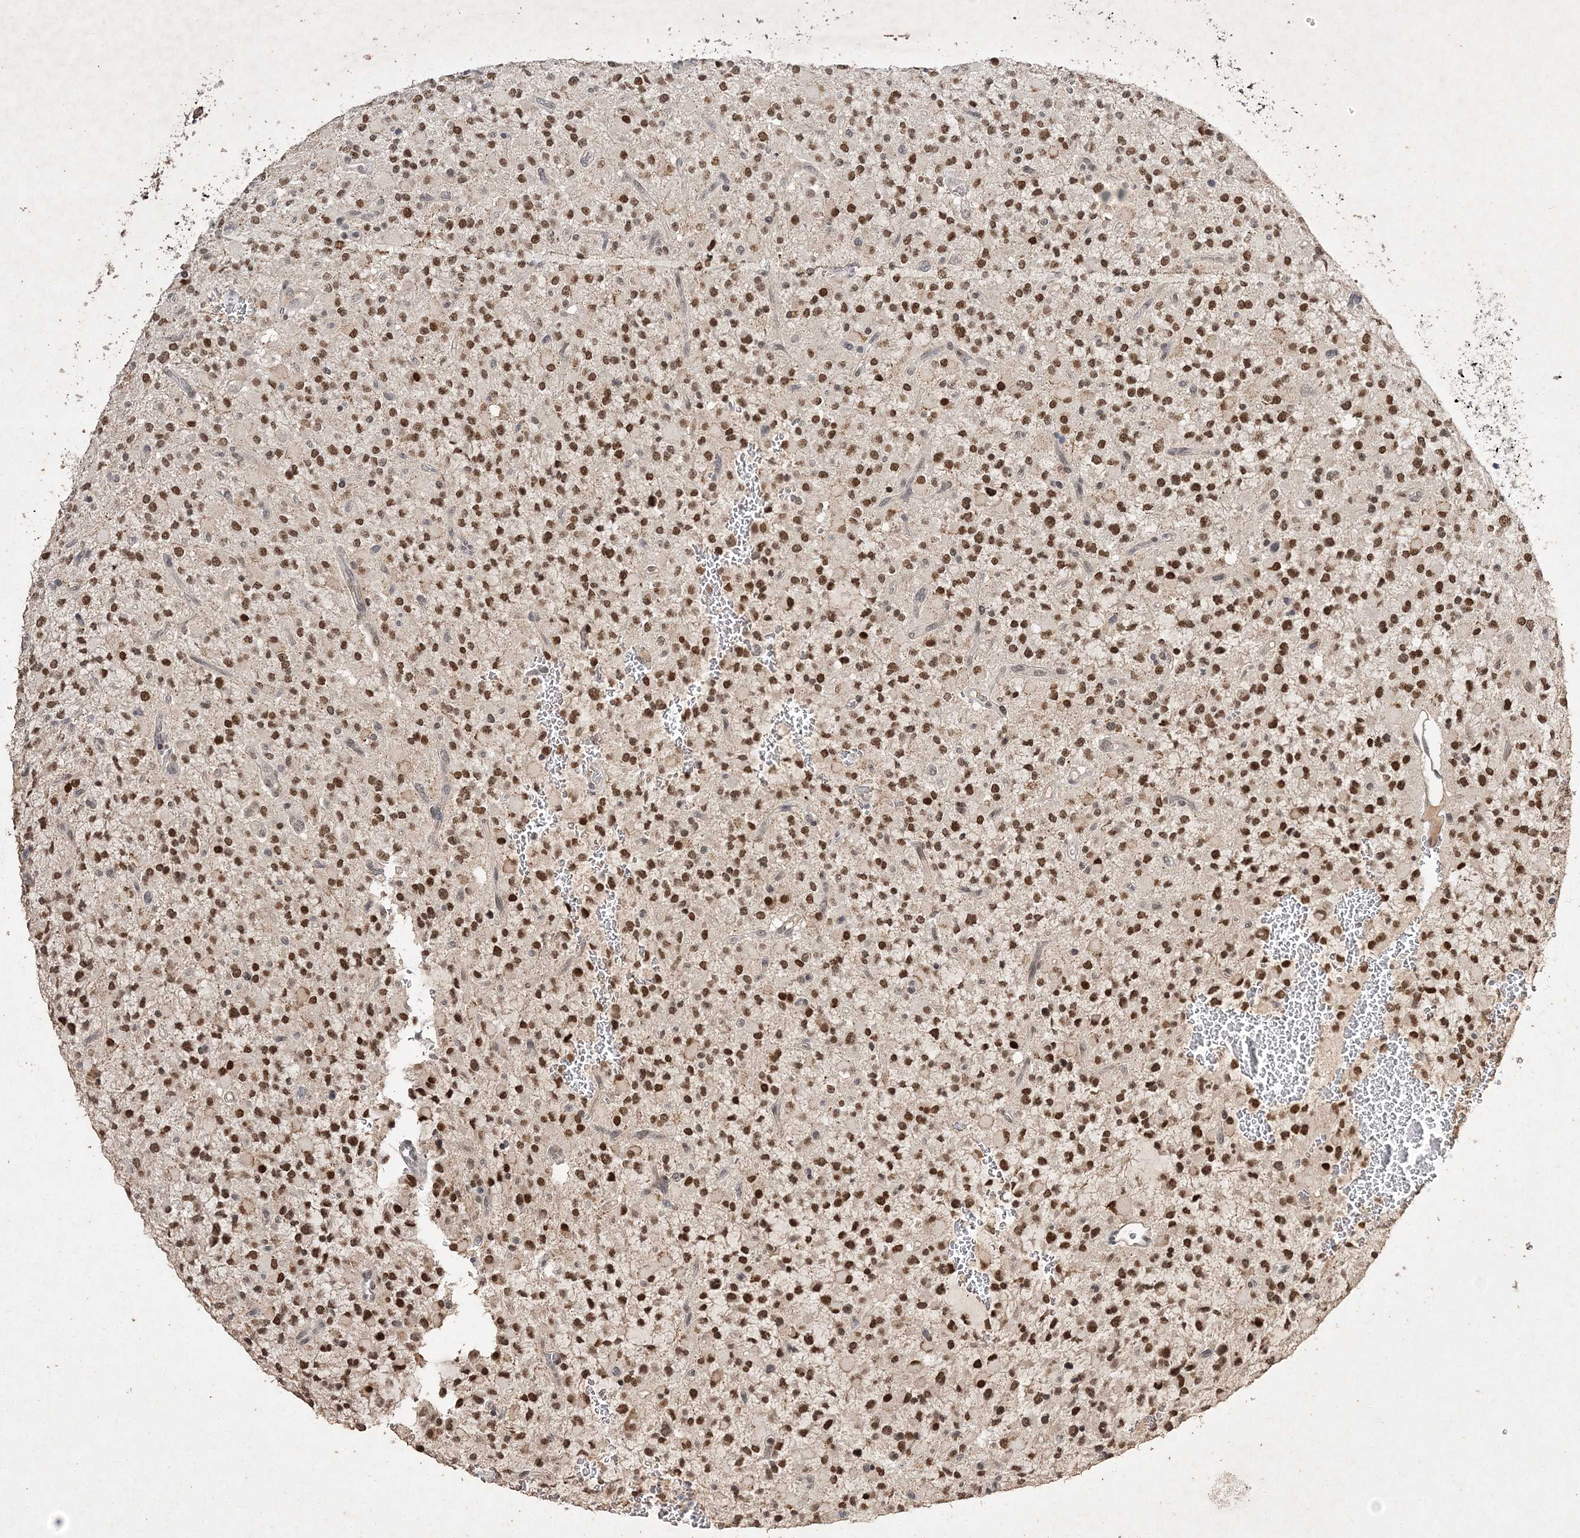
{"staining": {"intensity": "strong", "quantity": ">75%", "location": "nuclear"}, "tissue": "glioma", "cell_type": "Tumor cells", "image_type": "cancer", "snomed": [{"axis": "morphology", "description": "Glioma, malignant, High grade"}, {"axis": "topography", "description": "Brain"}], "caption": "The image shows immunohistochemical staining of glioma. There is strong nuclear staining is present in about >75% of tumor cells. The staining is performed using DAB (3,3'-diaminobenzidine) brown chromogen to label protein expression. The nuclei are counter-stained blue using hematoxylin.", "gene": "C3orf38", "patient": {"sex": "male", "age": 34}}